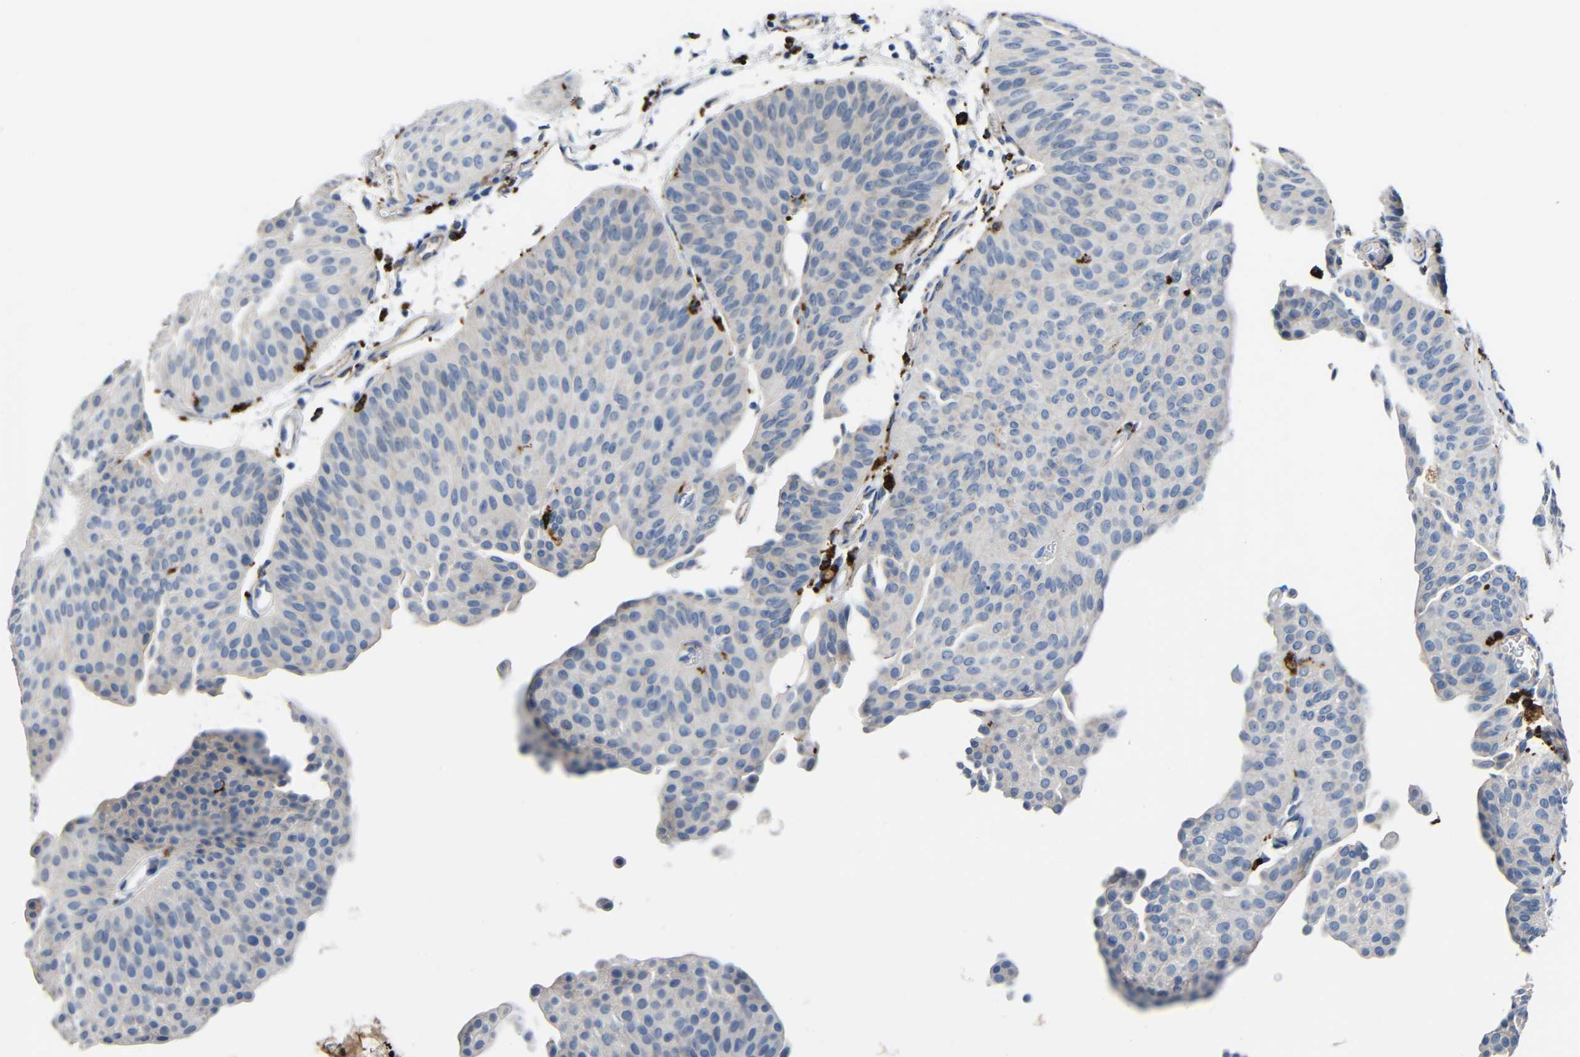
{"staining": {"intensity": "weak", "quantity": ">75%", "location": "cytoplasmic/membranous"}, "tissue": "urothelial cancer", "cell_type": "Tumor cells", "image_type": "cancer", "snomed": [{"axis": "morphology", "description": "Urothelial carcinoma, Low grade"}, {"axis": "topography", "description": "Urinary bladder"}], "caption": "This is an image of immunohistochemistry staining of urothelial cancer, which shows weak expression in the cytoplasmic/membranous of tumor cells.", "gene": "HLA-DMA", "patient": {"sex": "female", "age": 60}}